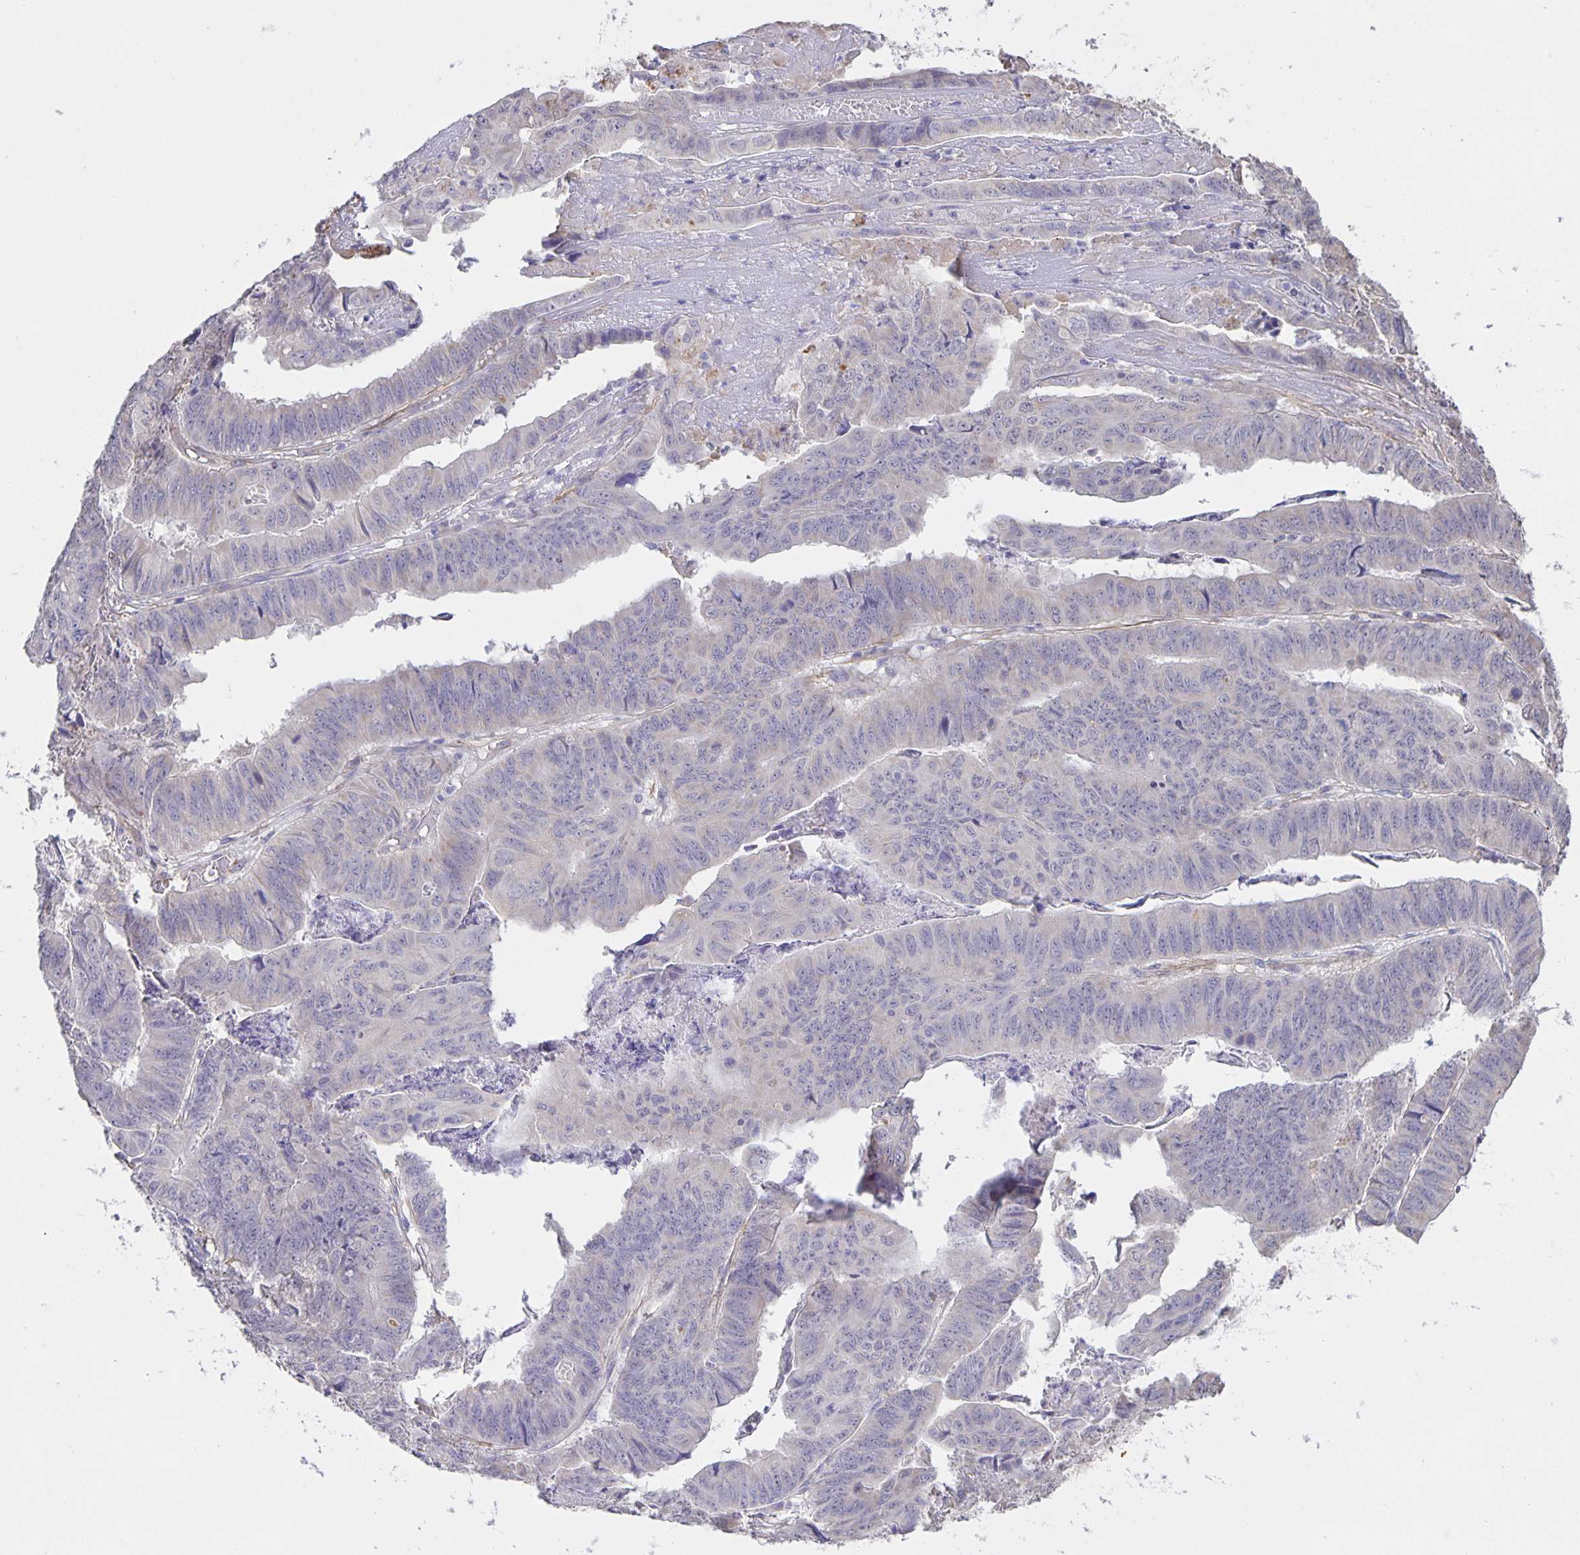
{"staining": {"intensity": "negative", "quantity": "none", "location": "none"}, "tissue": "stomach cancer", "cell_type": "Tumor cells", "image_type": "cancer", "snomed": [{"axis": "morphology", "description": "Adenocarcinoma, NOS"}, {"axis": "topography", "description": "Stomach, lower"}], "caption": "Tumor cells show no significant expression in stomach adenocarcinoma.", "gene": "SRCIN1", "patient": {"sex": "male", "age": 77}}